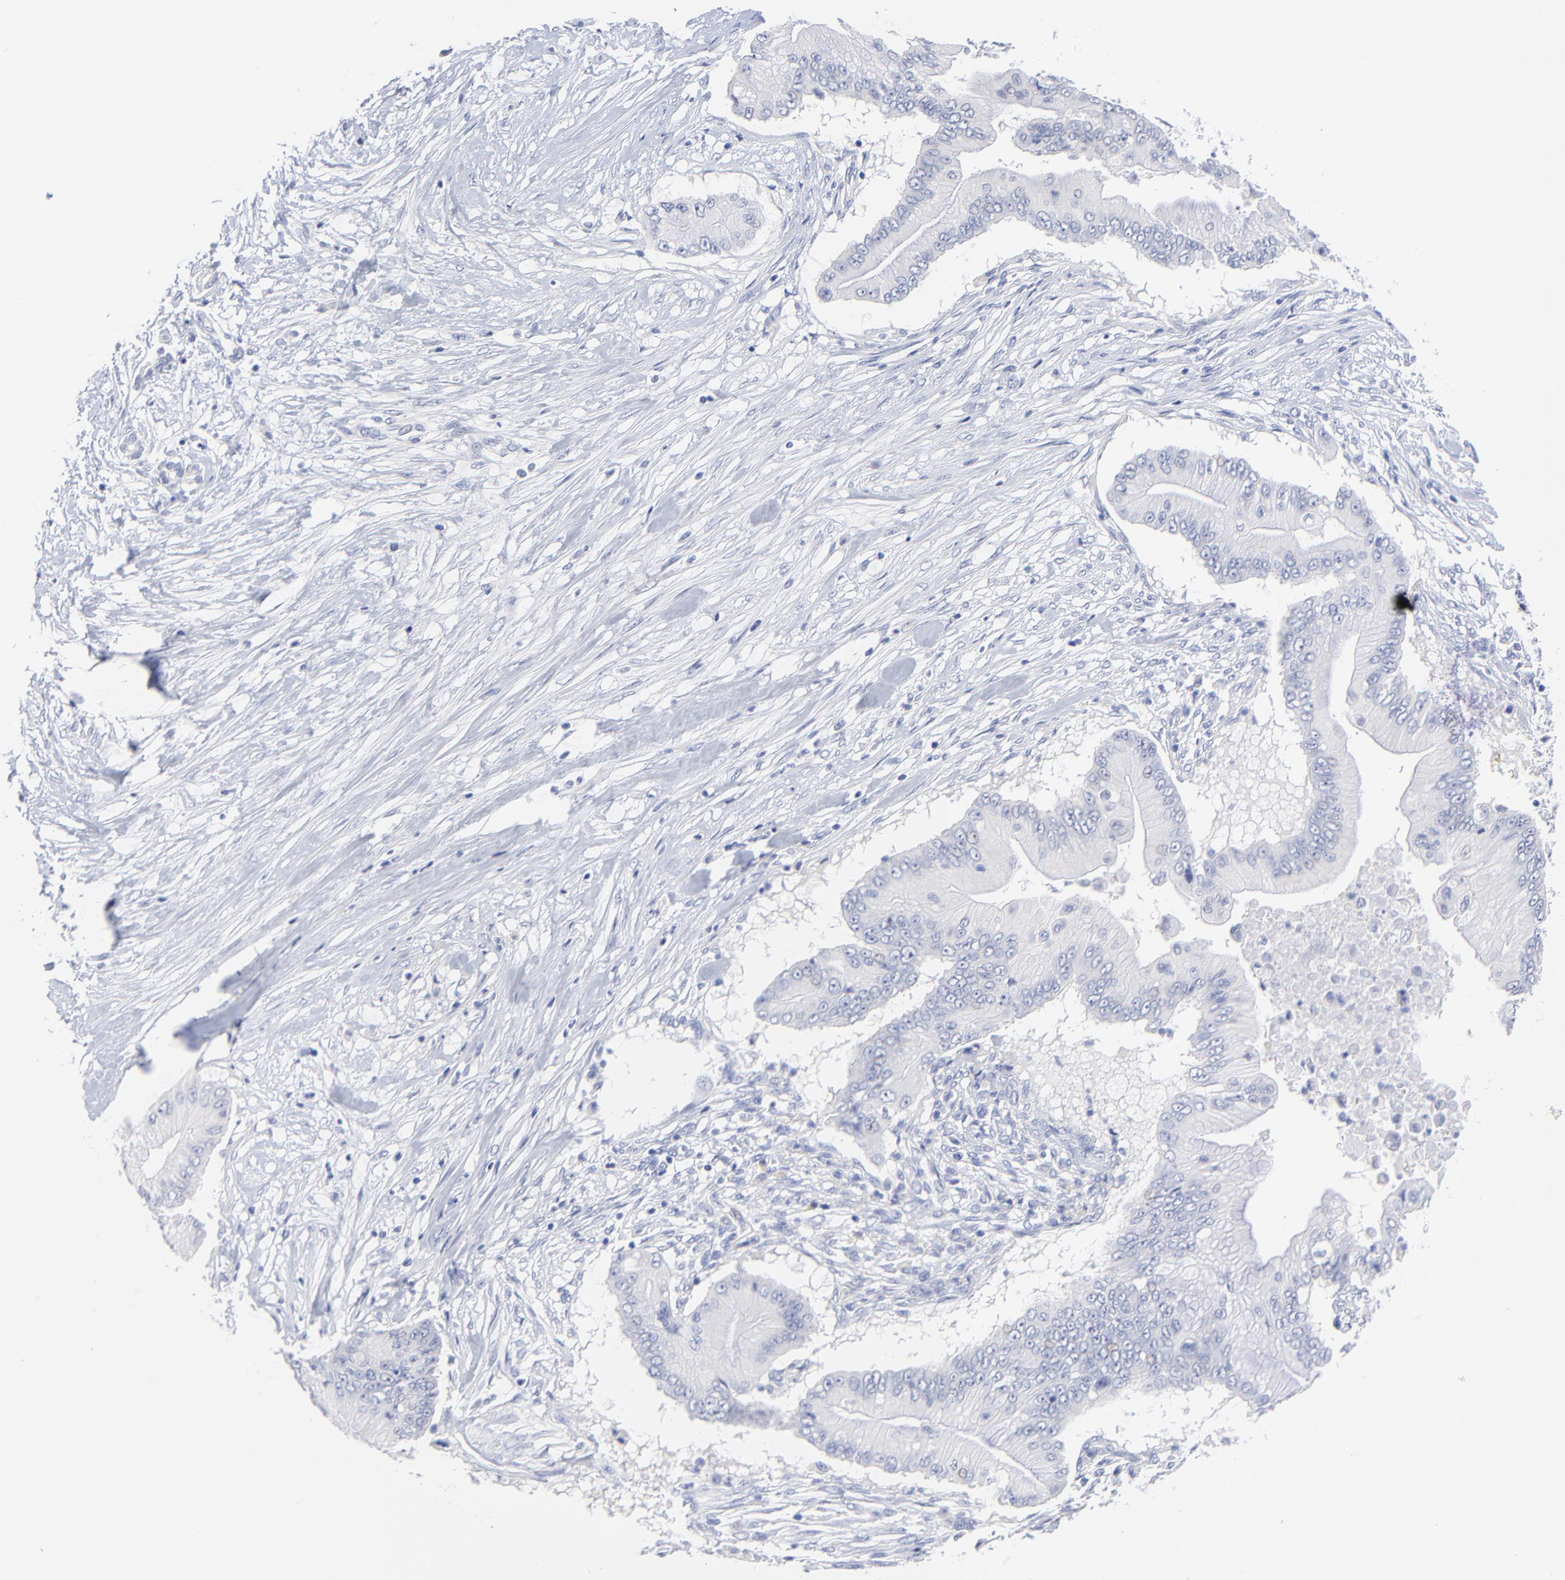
{"staining": {"intensity": "negative", "quantity": "none", "location": "none"}, "tissue": "pancreatic cancer", "cell_type": "Tumor cells", "image_type": "cancer", "snomed": [{"axis": "morphology", "description": "Adenocarcinoma, NOS"}, {"axis": "topography", "description": "Pancreas"}], "caption": "Pancreatic cancer (adenocarcinoma) stained for a protein using immunohistochemistry reveals no expression tumor cells.", "gene": "SULT4A1", "patient": {"sex": "male", "age": 62}}